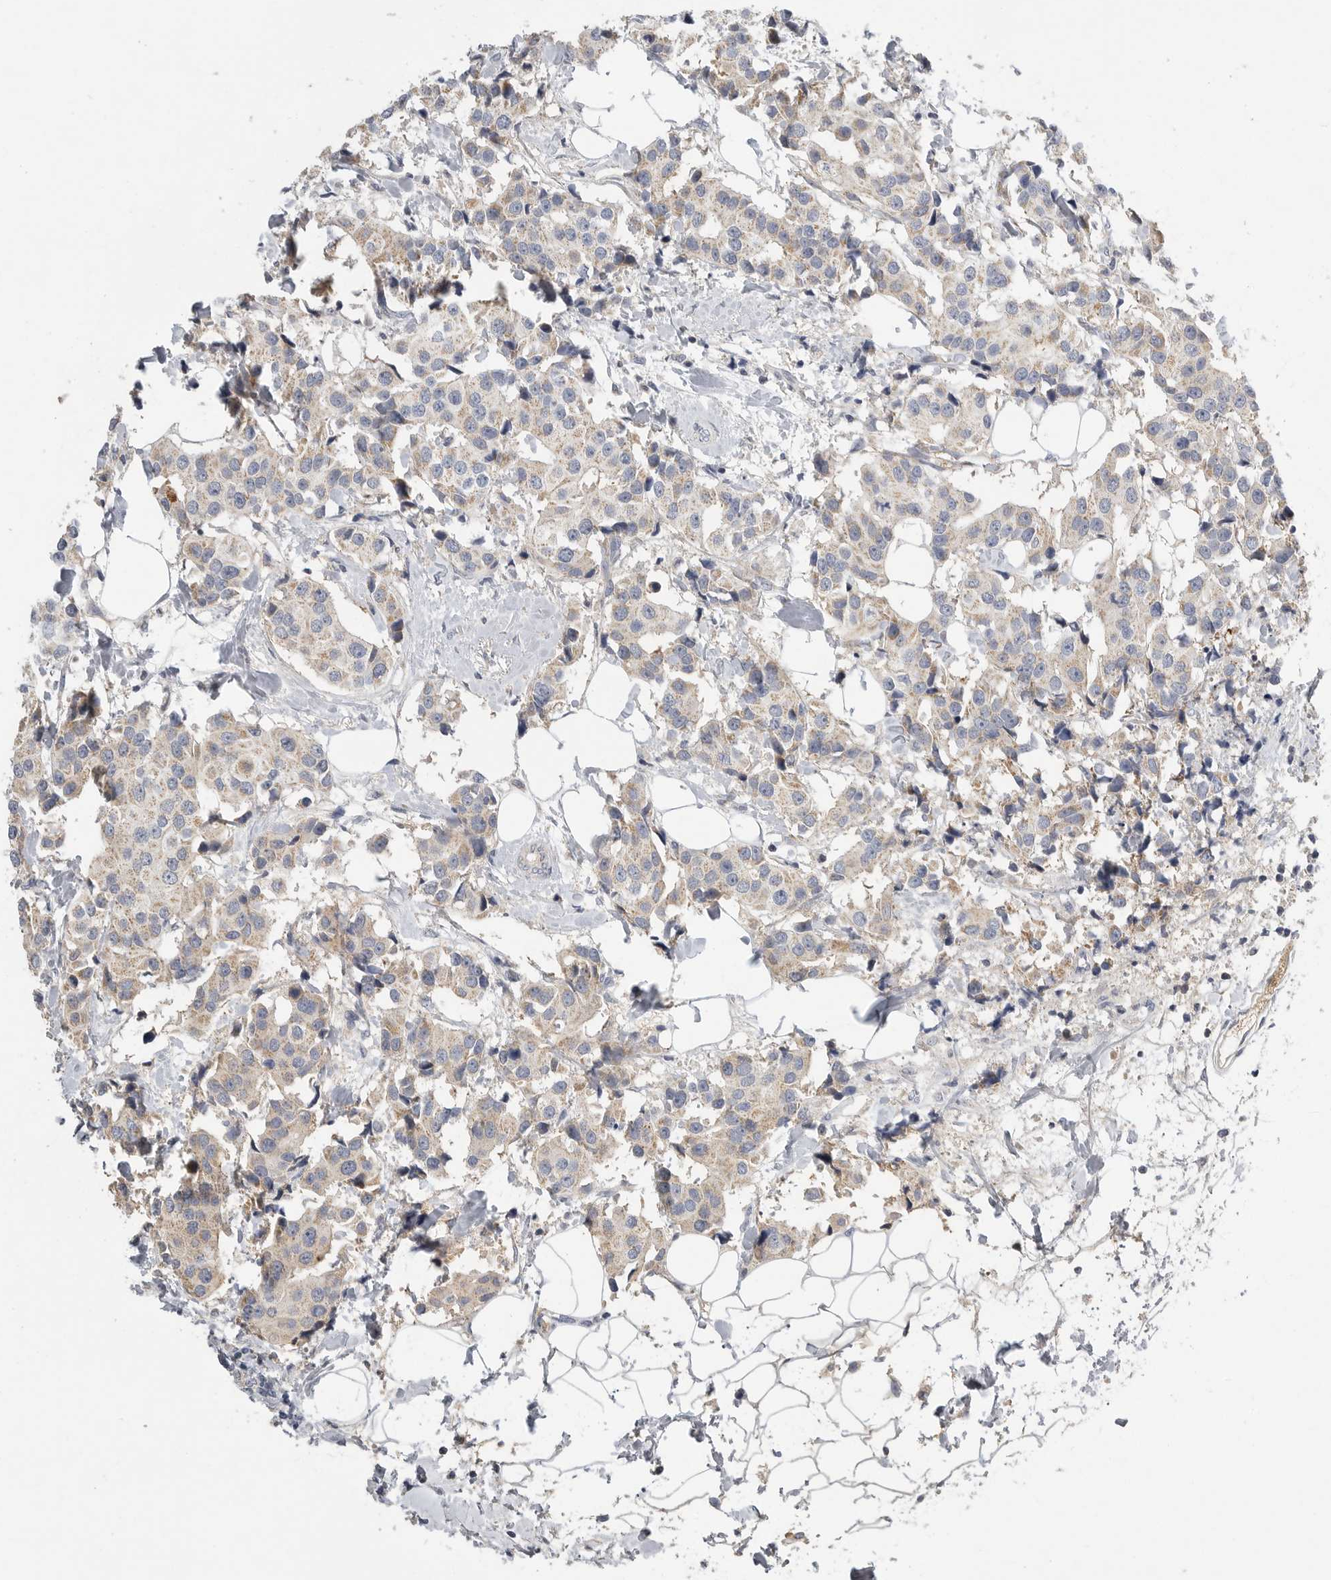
{"staining": {"intensity": "weak", "quantity": ">75%", "location": "cytoplasmic/membranous"}, "tissue": "breast cancer", "cell_type": "Tumor cells", "image_type": "cancer", "snomed": [{"axis": "morphology", "description": "Normal tissue, NOS"}, {"axis": "morphology", "description": "Duct carcinoma"}, {"axis": "topography", "description": "Breast"}], "caption": "DAB immunohistochemical staining of breast cancer shows weak cytoplasmic/membranous protein expression in about >75% of tumor cells. Nuclei are stained in blue.", "gene": "SDC3", "patient": {"sex": "female", "age": 39}}